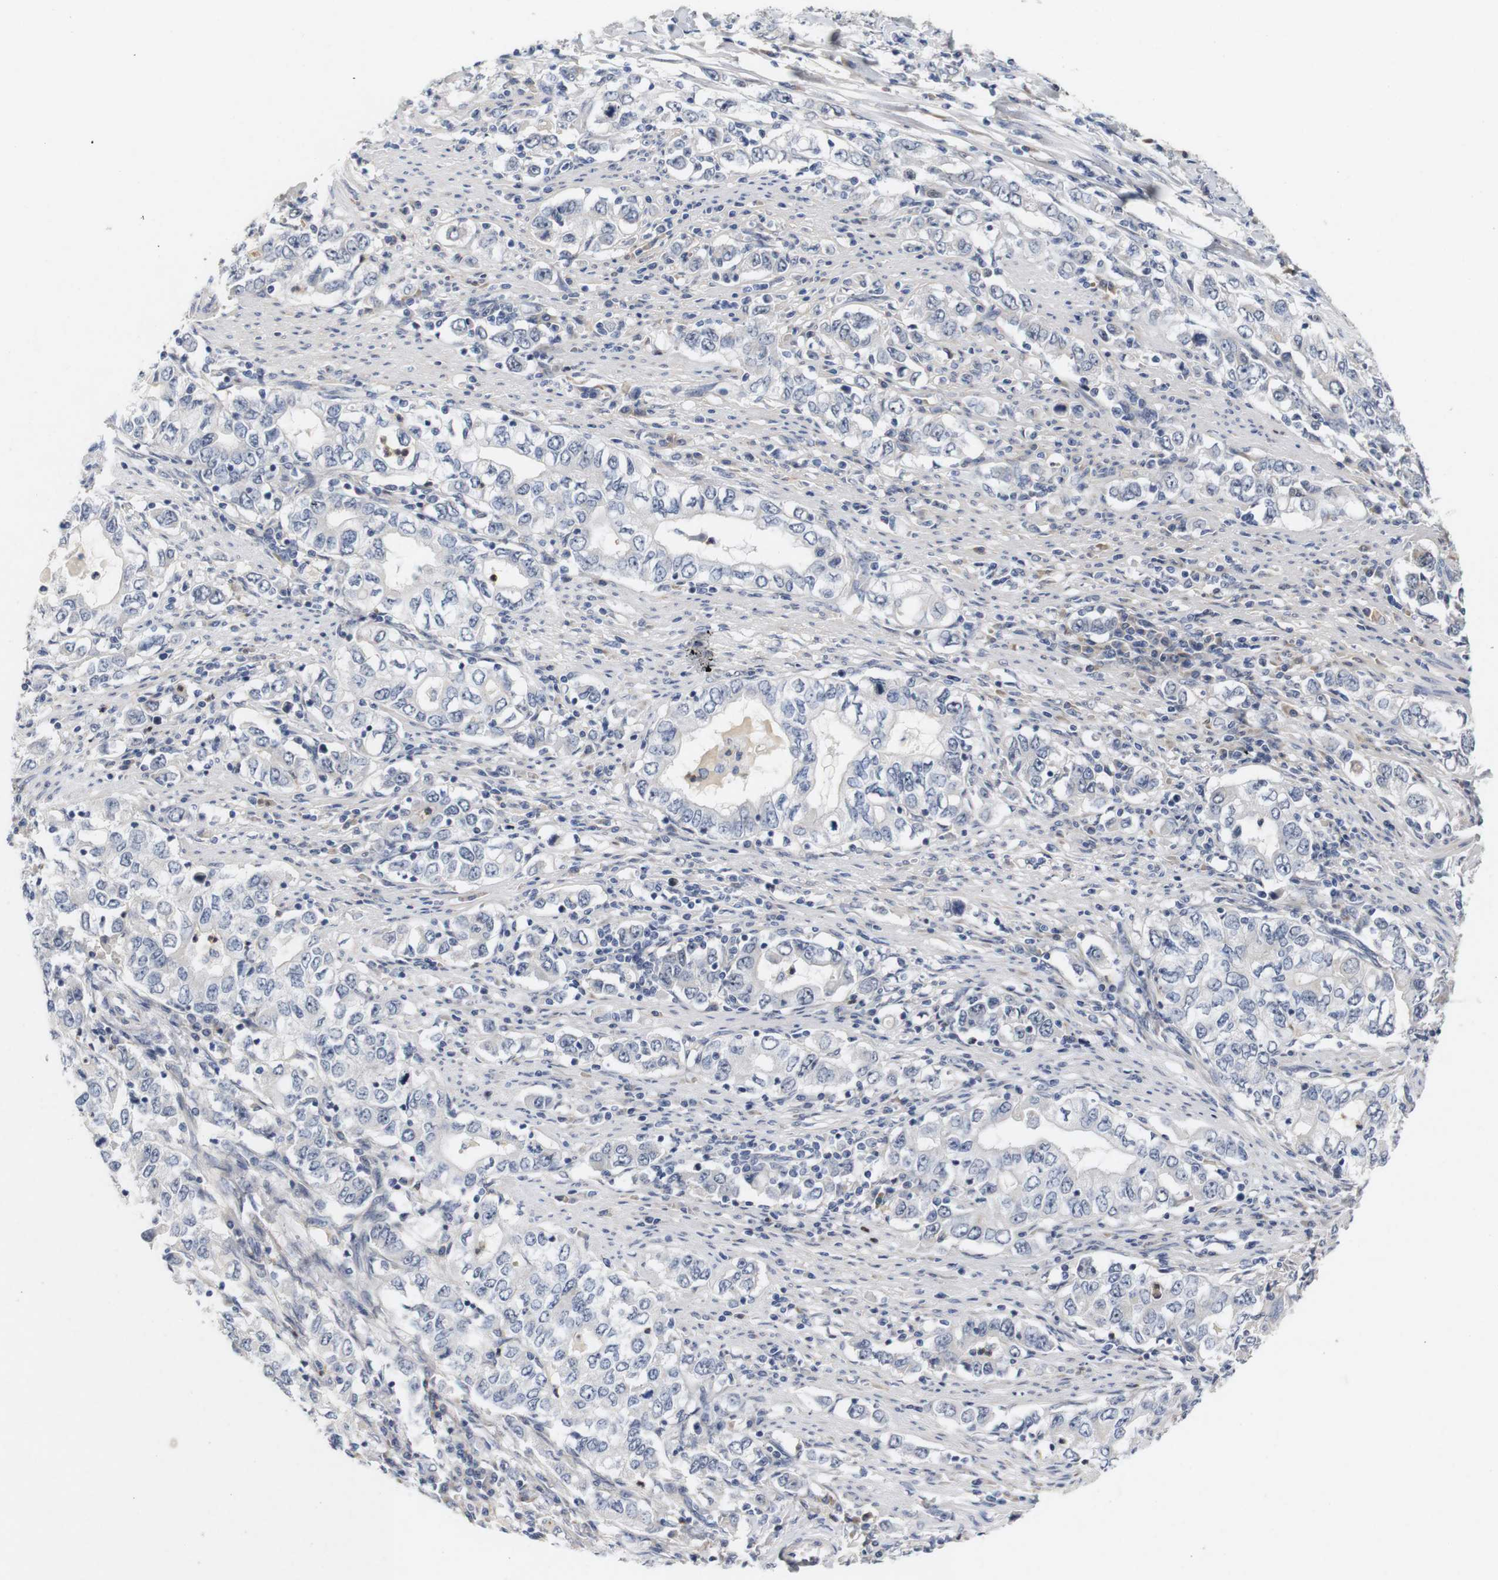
{"staining": {"intensity": "negative", "quantity": "none", "location": "none"}, "tissue": "stomach cancer", "cell_type": "Tumor cells", "image_type": "cancer", "snomed": [{"axis": "morphology", "description": "Adenocarcinoma, NOS"}, {"axis": "topography", "description": "Stomach, lower"}], "caption": "Stomach cancer was stained to show a protein in brown. There is no significant positivity in tumor cells.", "gene": "CYB561", "patient": {"sex": "female", "age": 72}}